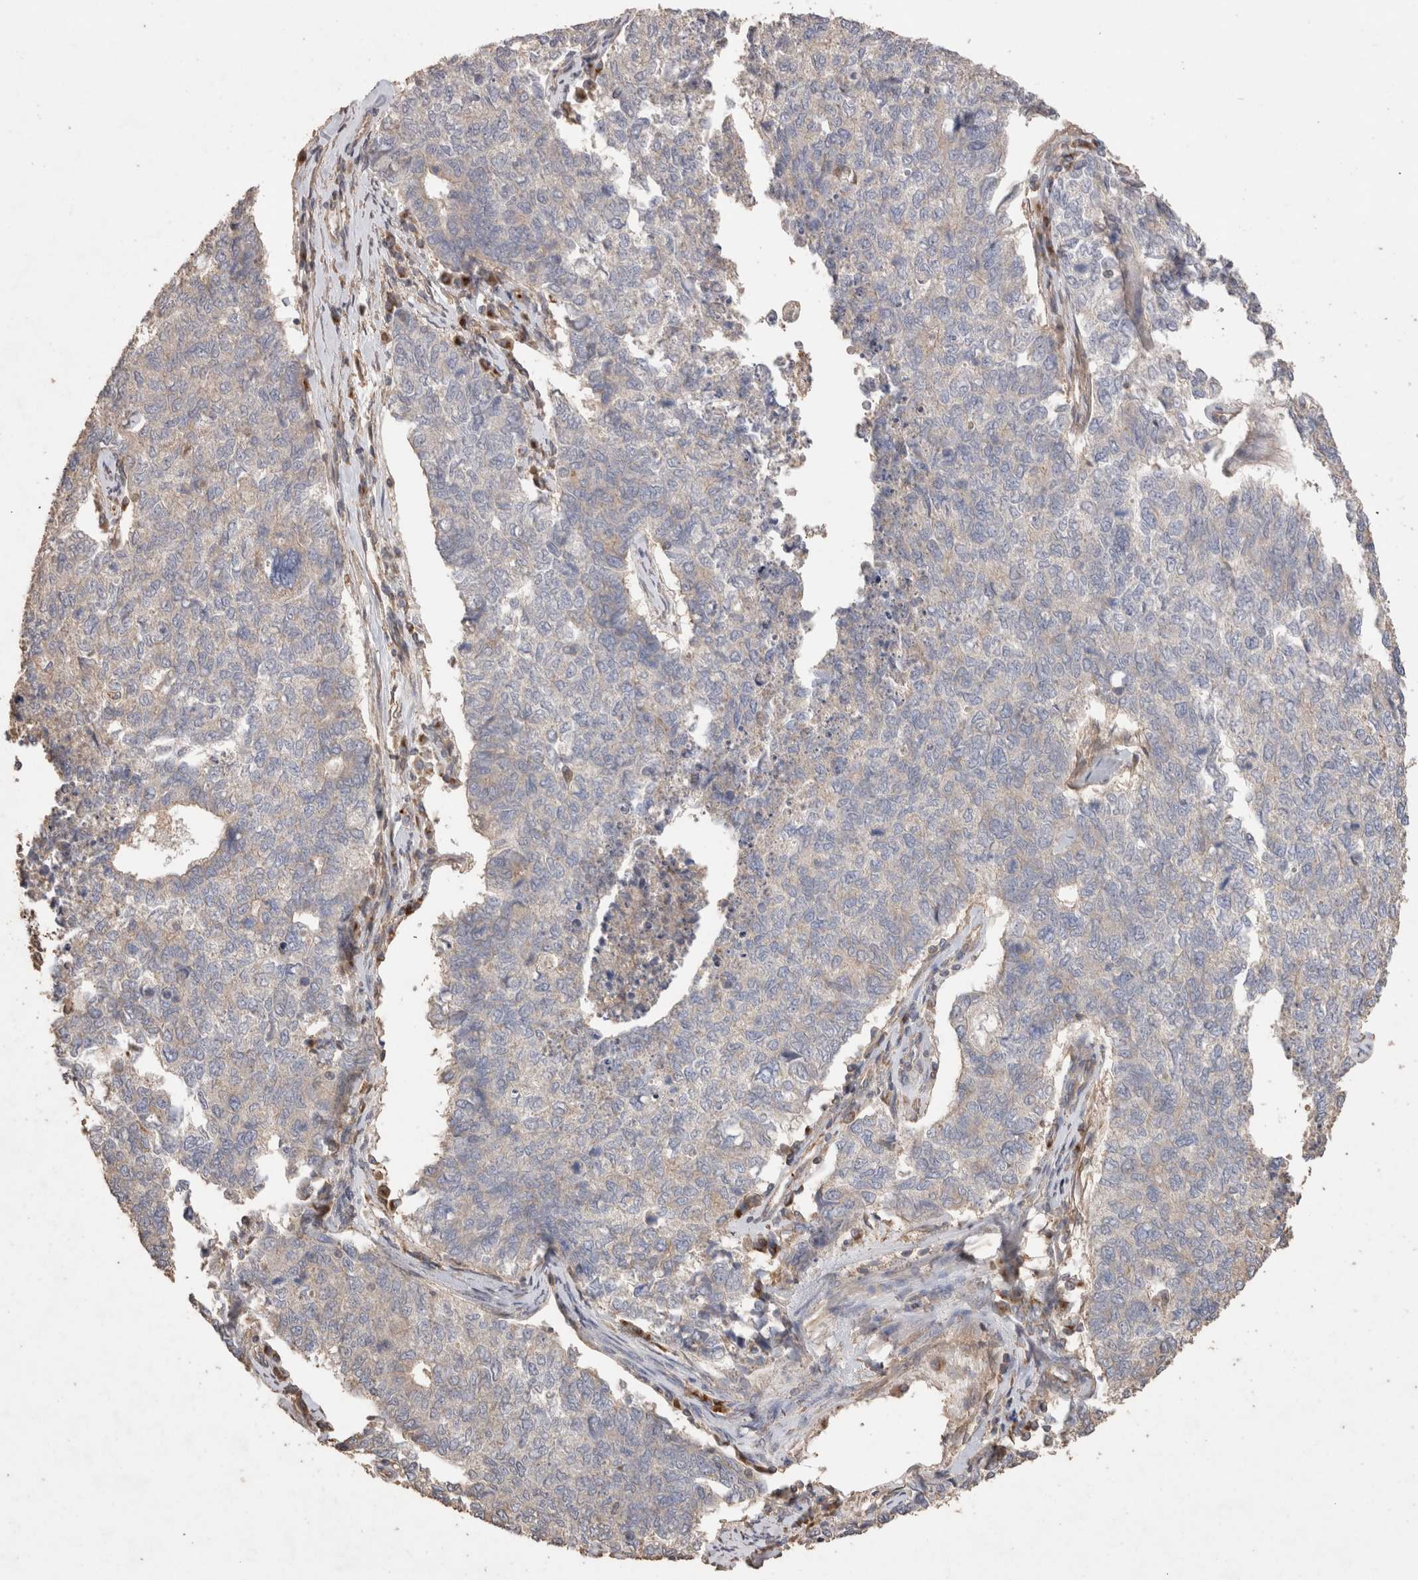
{"staining": {"intensity": "weak", "quantity": "<25%", "location": "cytoplasmic/membranous"}, "tissue": "cervical cancer", "cell_type": "Tumor cells", "image_type": "cancer", "snomed": [{"axis": "morphology", "description": "Squamous cell carcinoma, NOS"}, {"axis": "topography", "description": "Cervix"}], "caption": "Immunohistochemical staining of human cervical cancer shows no significant positivity in tumor cells.", "gene": "SNX31", "patient": {"sex": "female", "age": 63}}